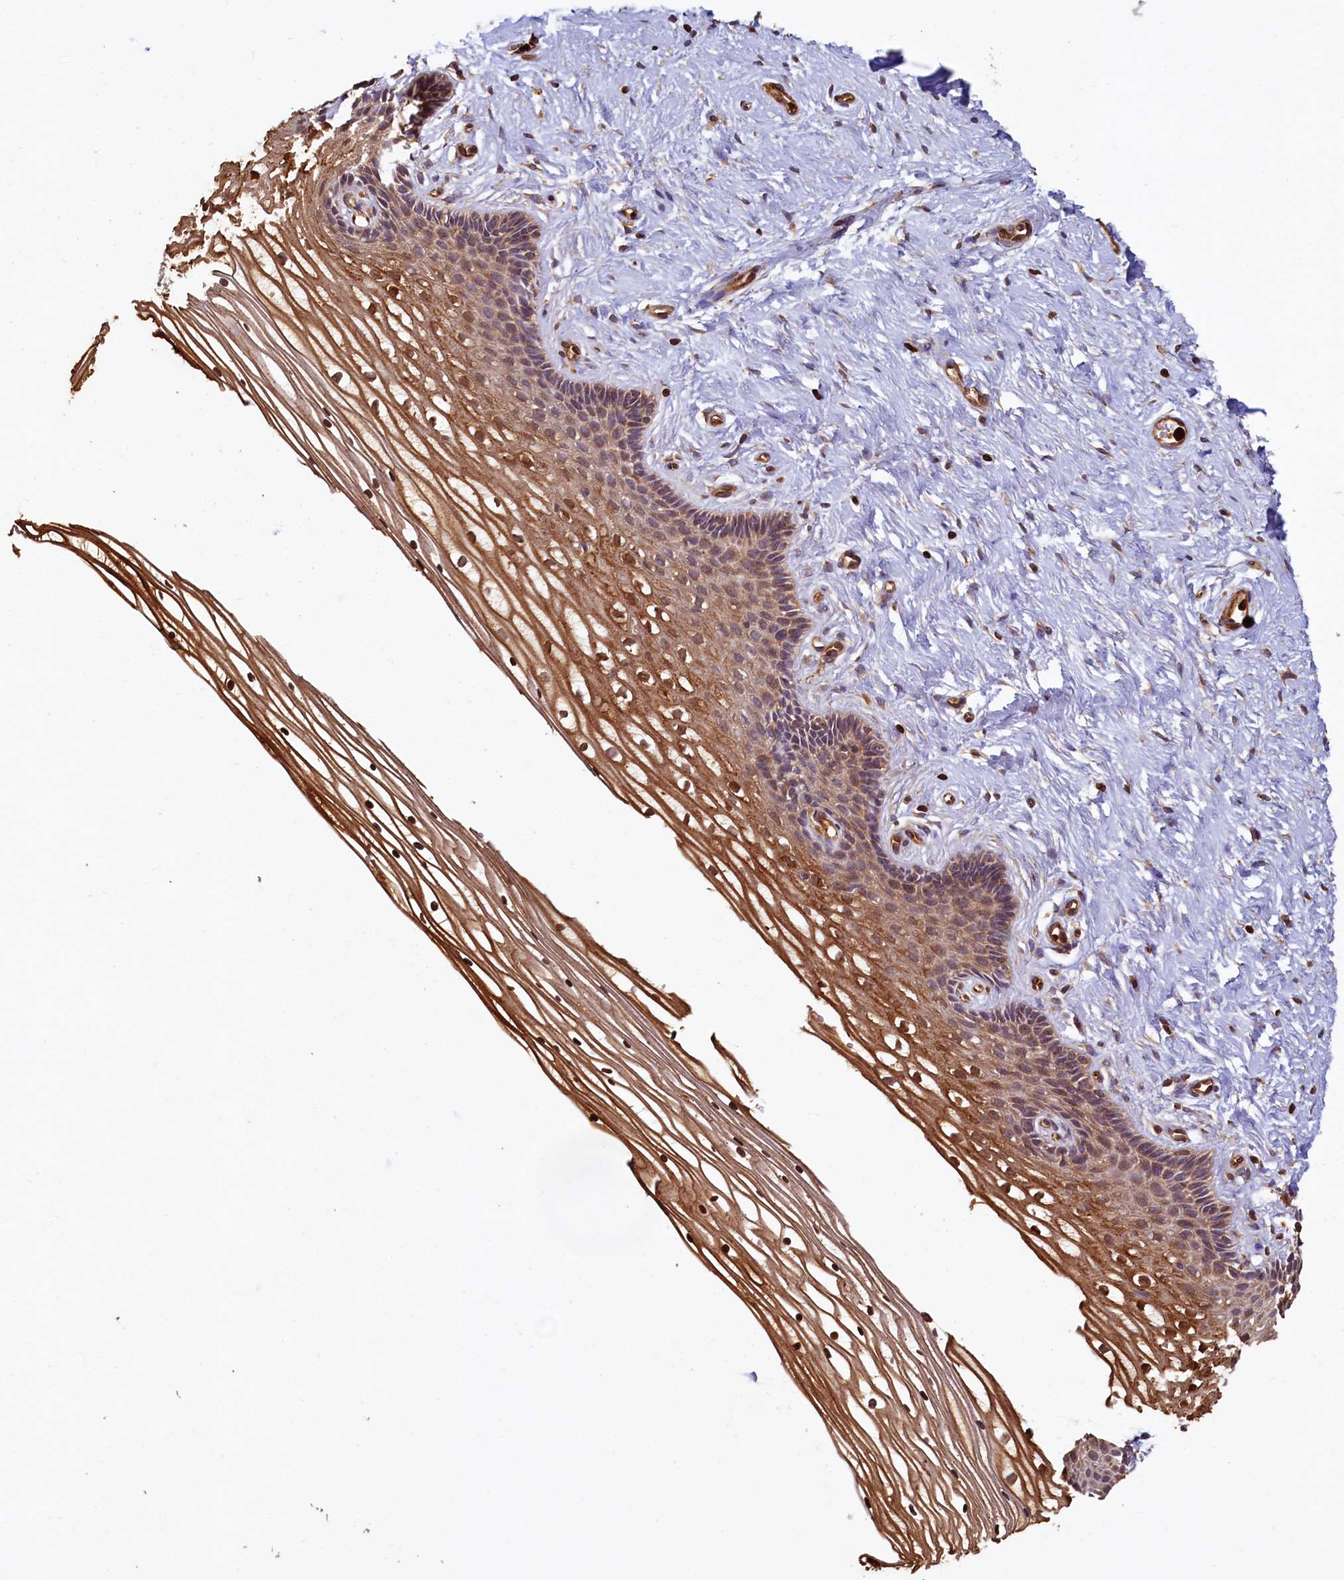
{"staining": {"intensity": "moderate", "quantity": ">75%", "location": "cytoplasmic/membranous"}, "tissue": "cervix", "cell_type": "Glandular cells", "image_type": "normal", "snomed": [{"axis": "morphology", "description": "Normal tissue, NOS"}, {"axis": "topography", "description": "Cervix"}], "caption": "Unremarkable cervix exhibits moderate cytoplasmic/membranous staining in approximately >75% of glandular cells.", "gene": "CCDC102B", "patient": {"sex": "female", "age": 33}}